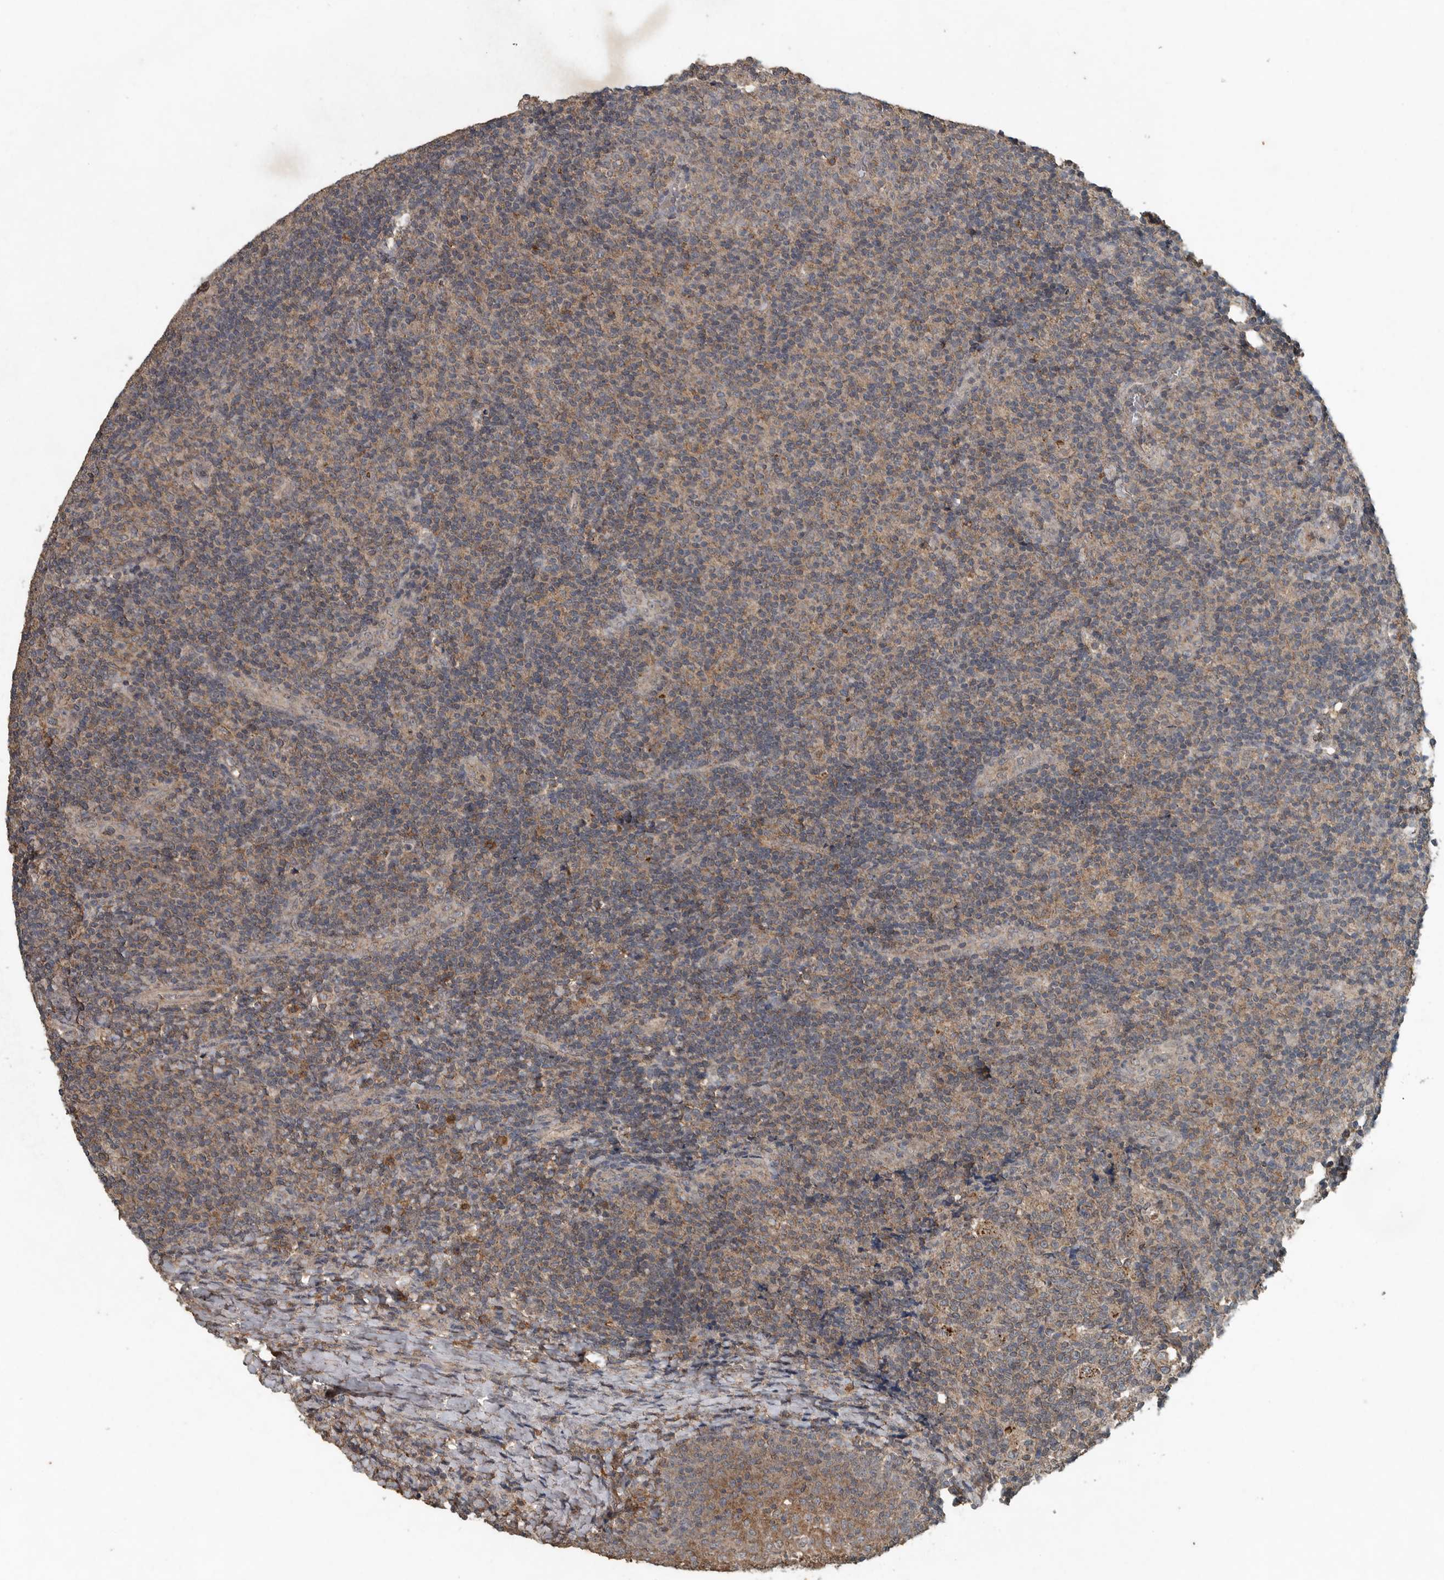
{"staining": {"intensity": "weak", "quantity": "25%-75%", "location": "cytoplasmic/membranous"}, "tissue": "tonsil", "cell_type": "Germinal center cells", "image_type": "normal", "snomed": [{"axis": "morphology", "description": "Normal tissue, NOS"}, {"axis": "topography", "description": "Tonsil"}], "caption": "DAB immunohistochemical staining of benign tonsil shows weak cytoplasmic/membranous protein staining in approximately 25%-75% of germinal center cells. The protein is shown in brown color, while the nuclei are stained blue.", "gene": "IL6ST", "patient": {"sex": "female", "age": 19}}